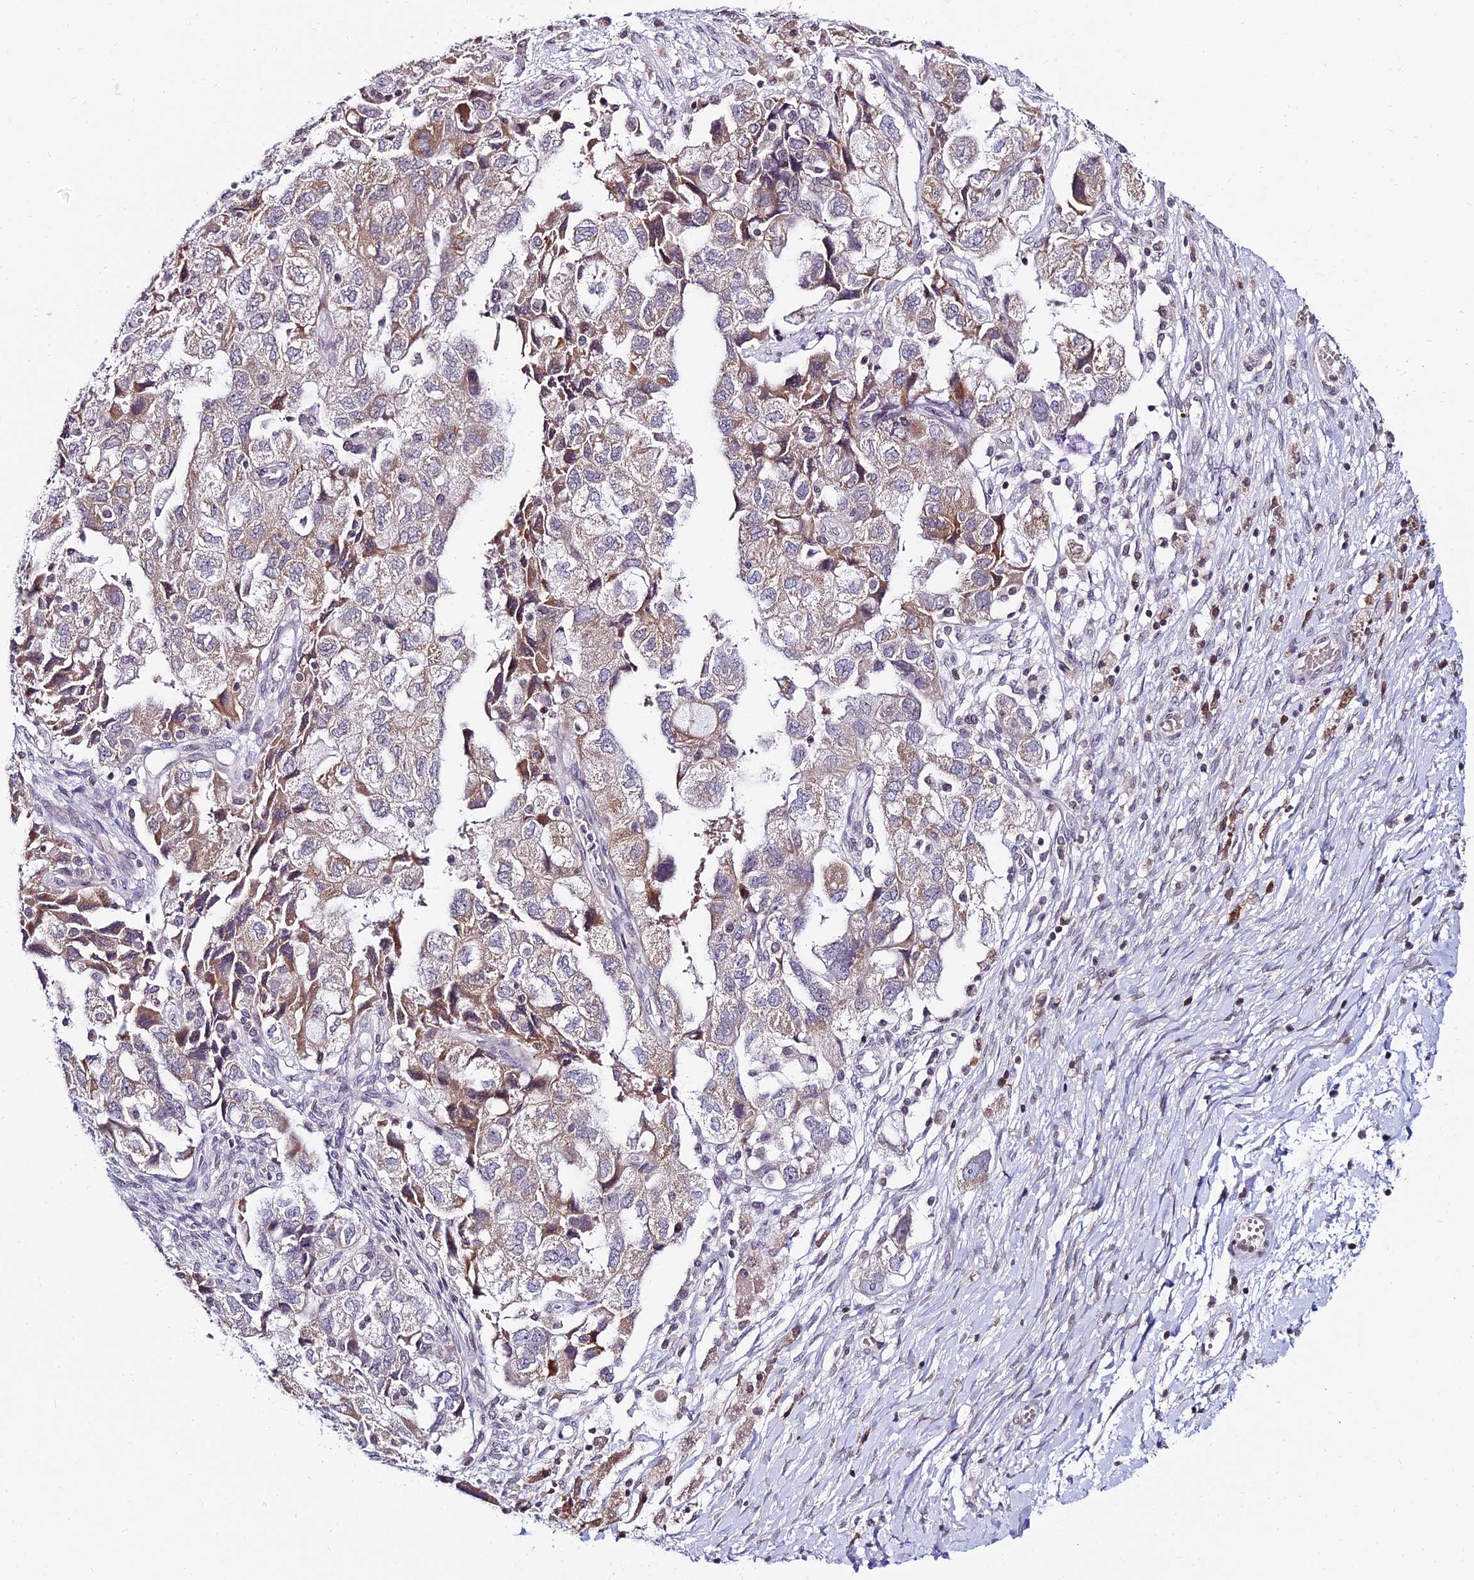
{"staining": {"intensity": "moderate", "quantity": "<25%", "location": "cytoplasmic/membranous"}, "tissue": "ovarian cancer", "cell_type": "Tumor cells", "image_type": "cancer", "snomed": [{"axis": "morphology", "description": "Carcinoma, NOS"}, {"axis": "morphology", "description": "Cystadenocarcinoma, serous, NOS"}, {"axis": "topography", "description": "Ovary"}], "caption": "A brown stain highlights moderate cytoplasmic/membranous positivity of a protein in human serous cystadenocarcinoma (ovarian) tumor cells.", "gene": "CDNF", "patient": {"sex": "female", "age": 69}}